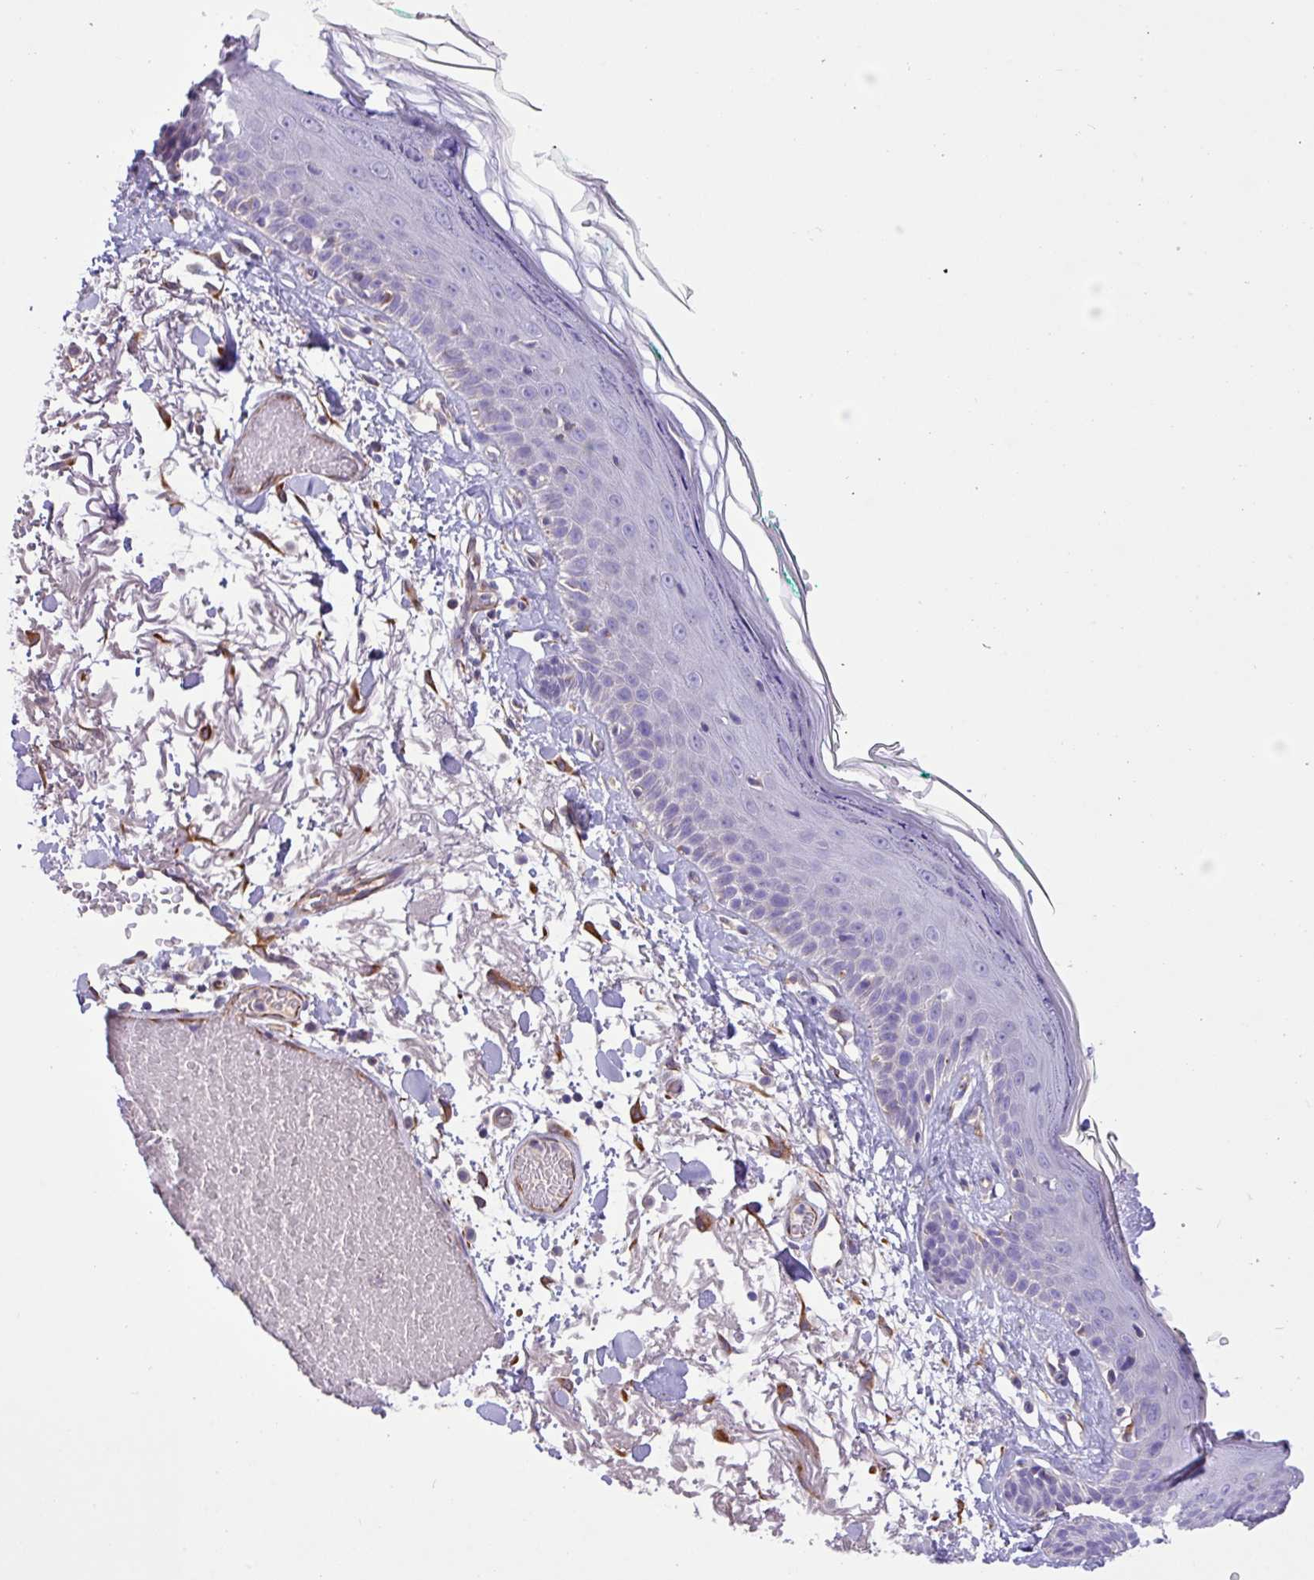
{"staining": {"intensity": "strong", "quantity": ">75%", "location": "cytoplasmic/membranous"}, "tissue": "skin", "cell_type": "Fibroblasts", "image_type": "normal", "snomed": [{"axis": "morphology", "description": "Normal tissue, NOS"}, {"axis": "topography", "description": "Skin"}], "caption": "Immunohistochemistry (DAB) staining of normal human skin exhibits strong cytoplasmic/membranous protein positivity in approximately >75% of fibroblasts.", "gene": "MRM2", "patient": {"sex": "male", "age": 79}}